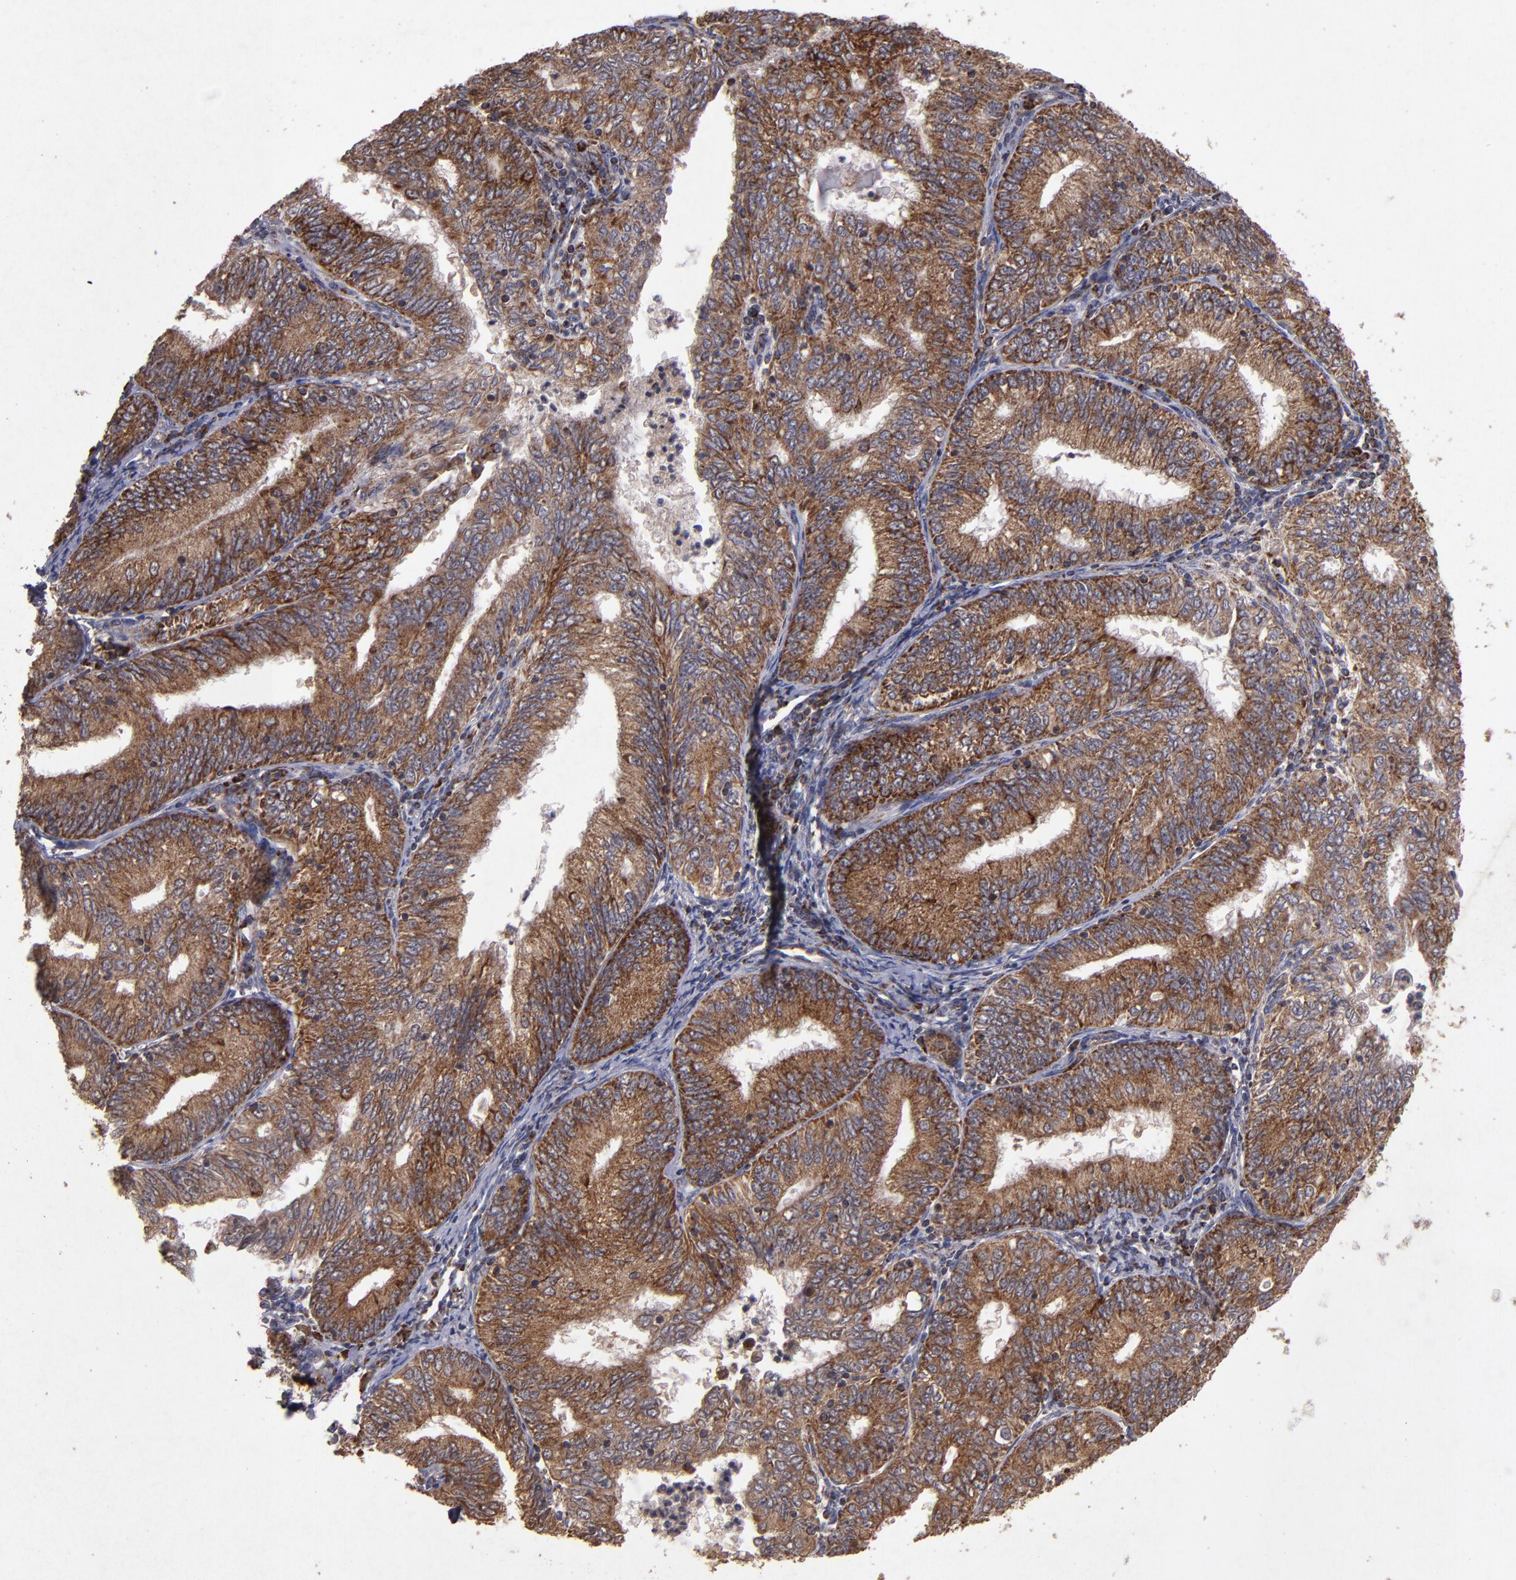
{"staining": {"intensity": "moderate", "quantity": ">75%", "location": "cytoplasmic/membranous"}, "tissue": "endometrial cancer", "cell_type": "Tumor cells", "image_type": "cancer", "snomed": [{"axis": "morphology", "description": "Adenocarcinoma, NOS"}, {"axis": "topography", "description": "Endometrium"}], "caption": "Brown immunohistochemical staining in endometrial adenocarcinoma reveals moderate cytoplasmic/membranous expression in about >75% of tumor cells.", "gene": "TIMM9", "patient": {"sex": "female", "age": 69}}